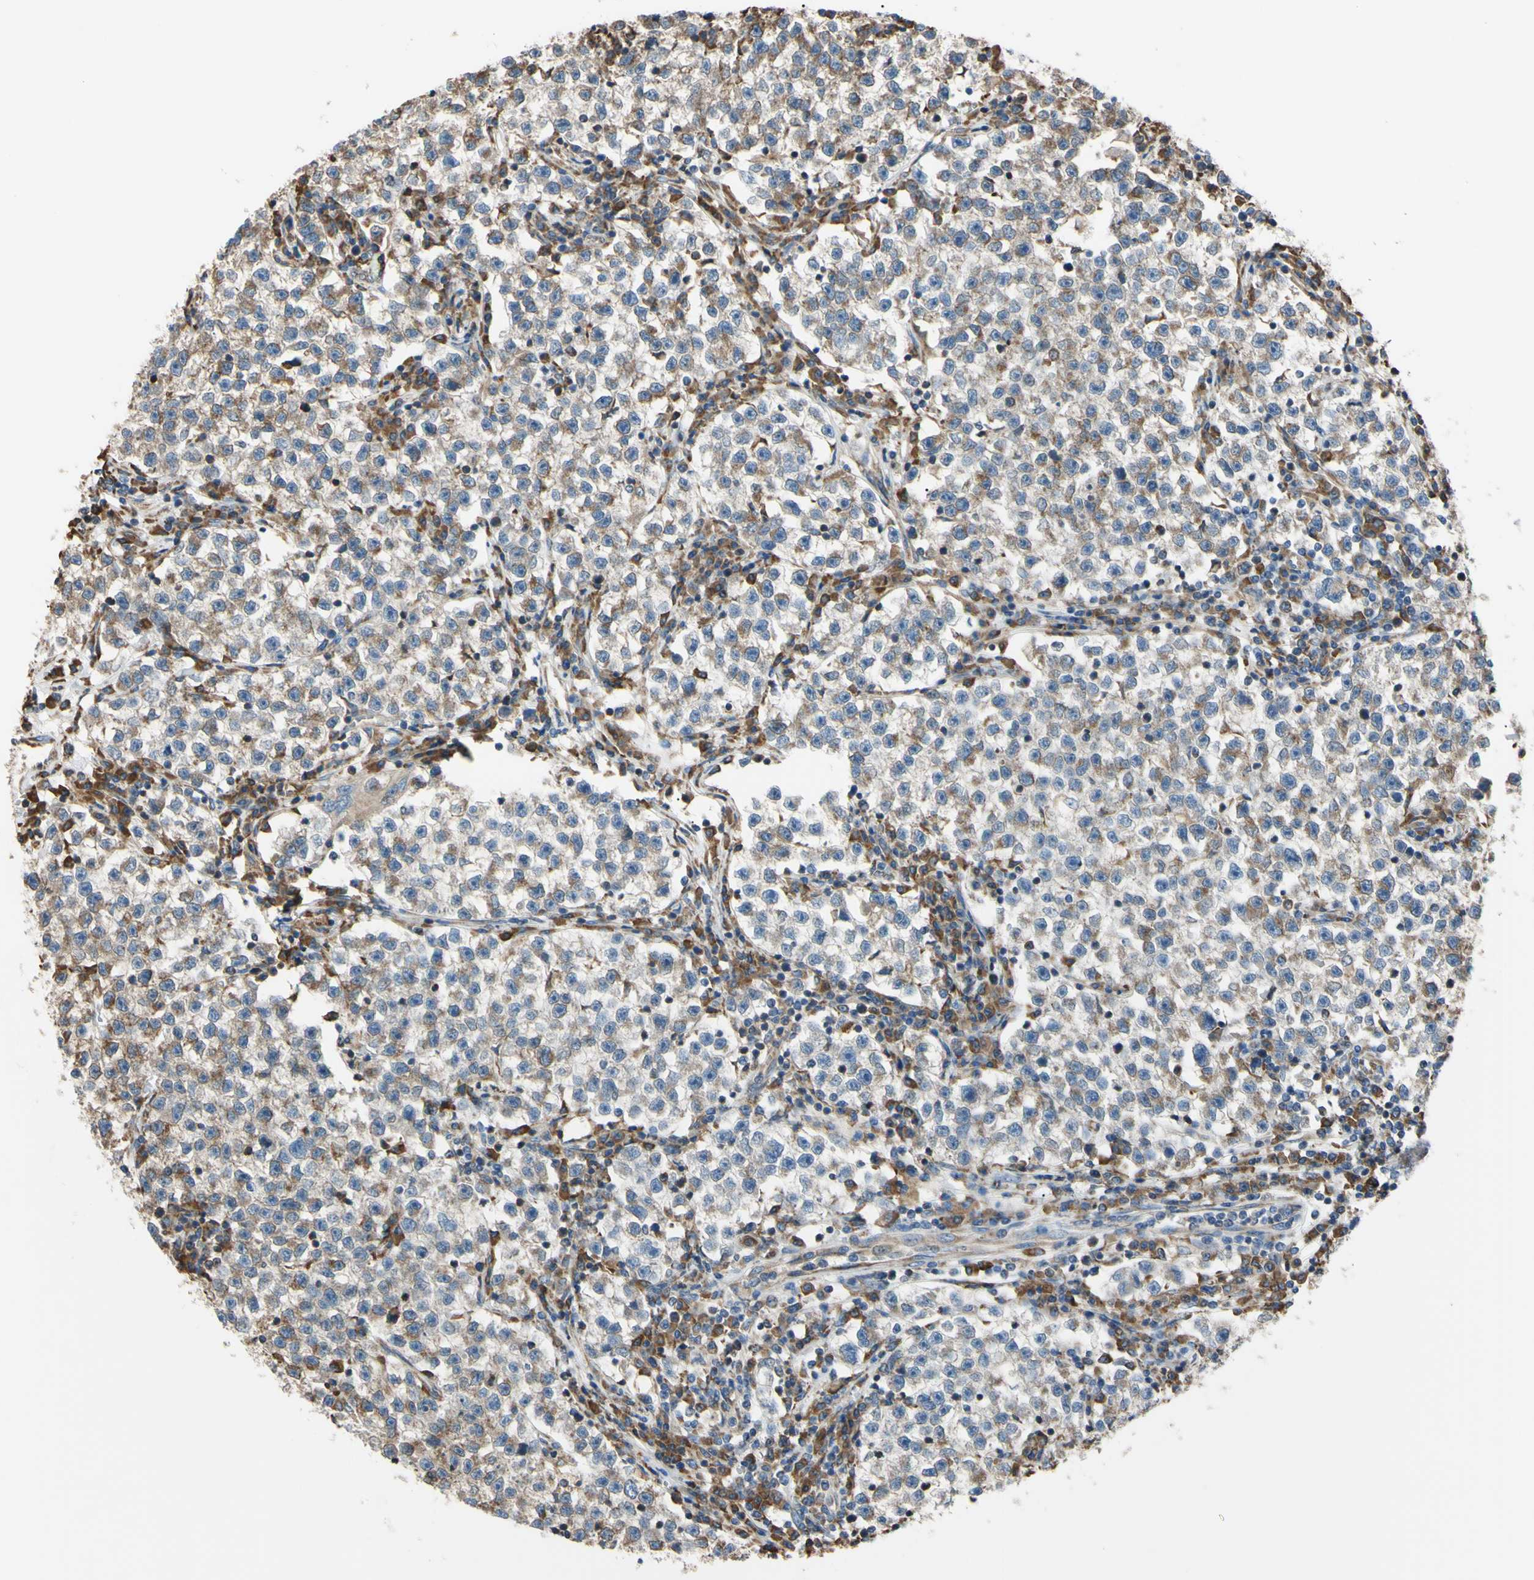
{"staining": {"intensity": "weak", "quantity": "25%-75%", "location": "cytoplasmic/membranous"}, "tissue": "testis cancer", "cell_type": "Tumor cells", "image_type": "cancer", "snomed": [{"axis": "morphology", "description": "Seminoma, NOS"}, {"axis": "topography", "description": "Testis"}], "caption": "Testis cancer stained with a protein marker displays weak staining in tumor cells.", "gene": "BMF", "patient": {"sex": "male", "age": 22}}